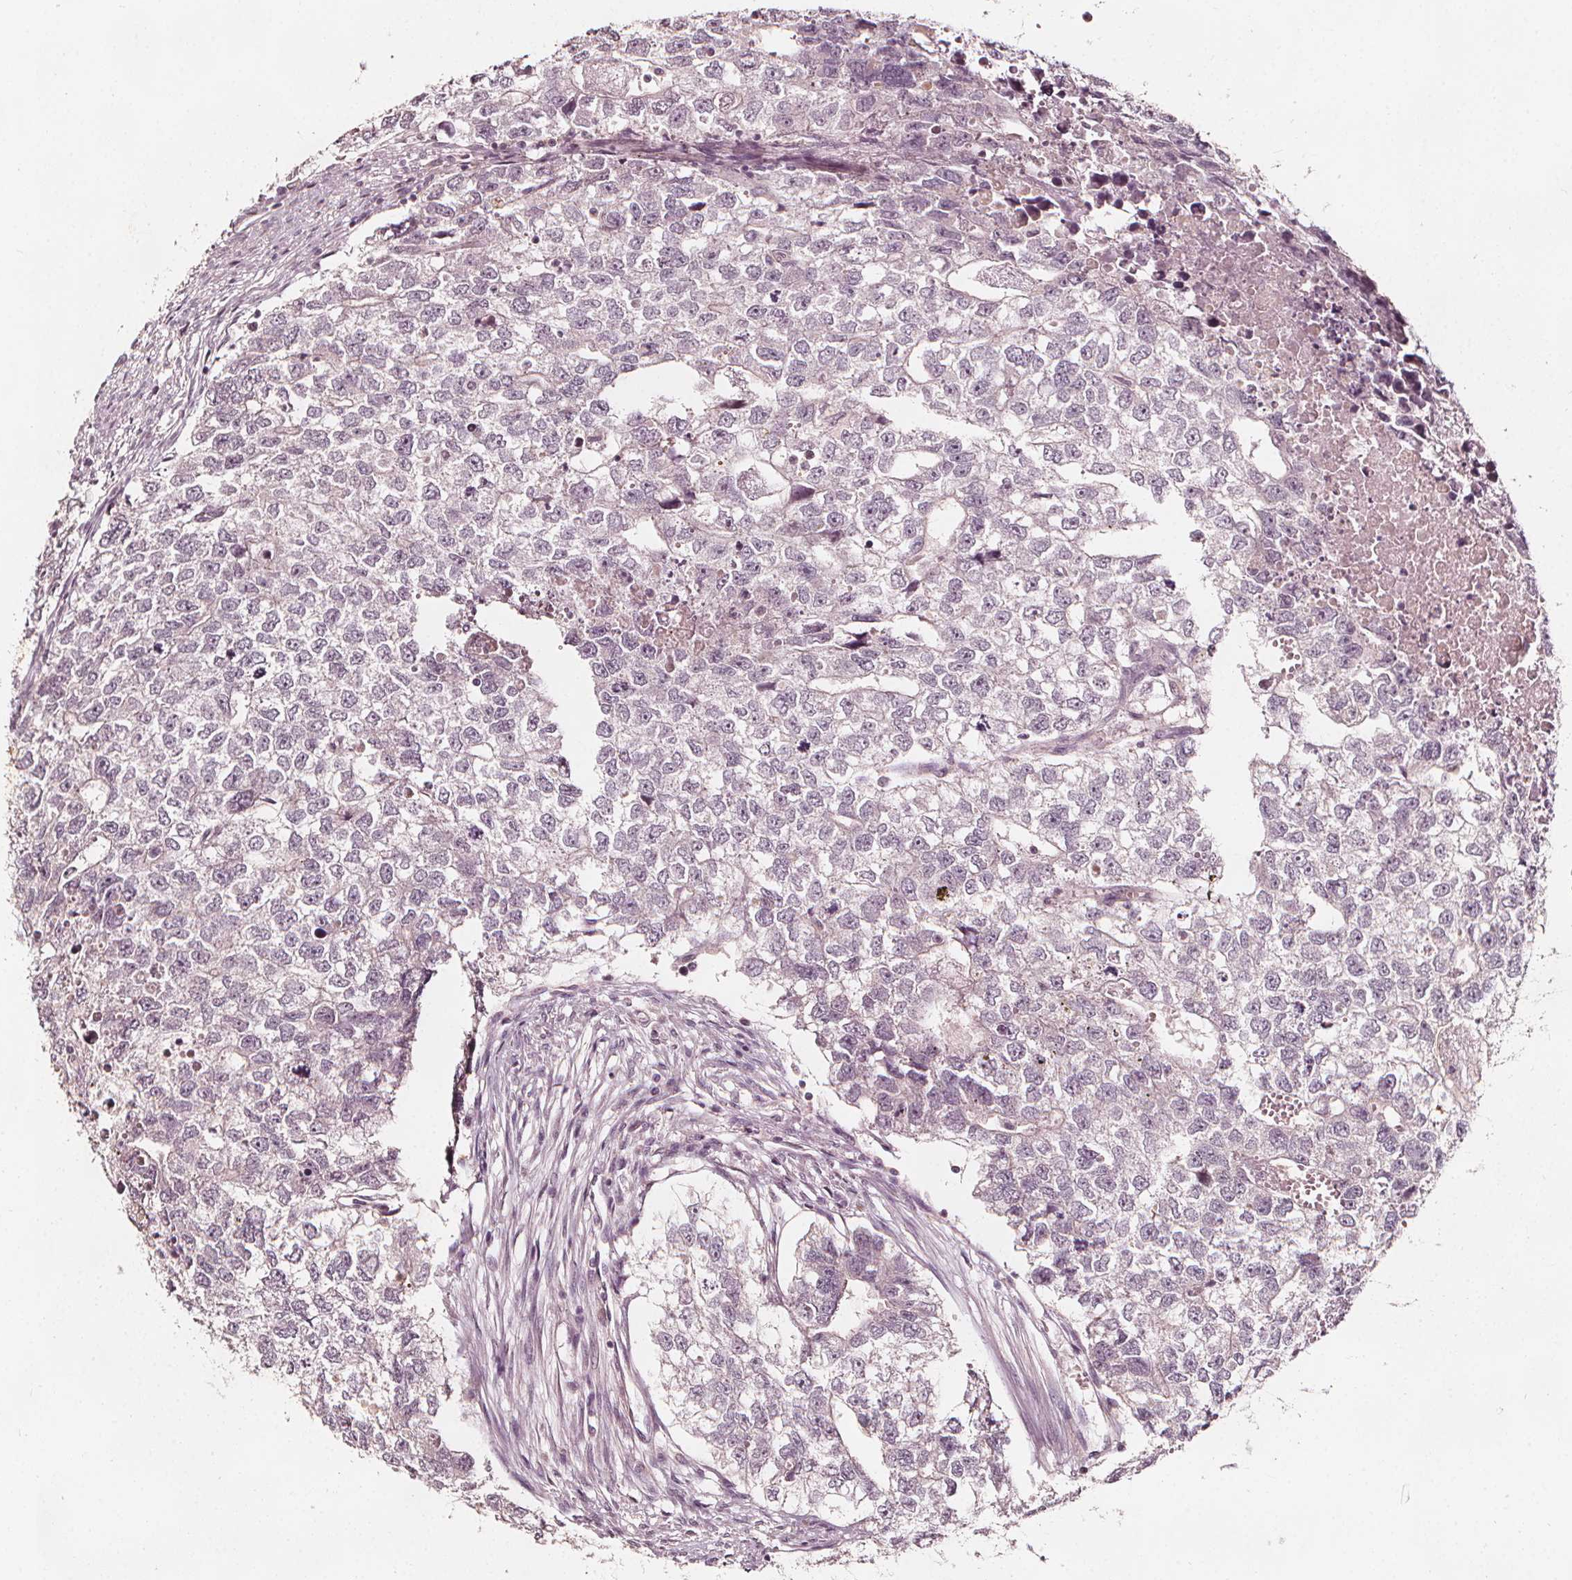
{"staining": {"intensity": "negative", "quantity": "none", "location": "none"}, "tissue": "testis cancer", "cell_type": "Tumor cells", "image_type": "cancer", "snomed": [{"axis": "morphology", "description": "Carcinoma, Embryonal, NOS"}, {"axis": "morphology", "description": "Teratoma, malignant, NOS"}, {"axis": "topography", "description": "Testis"}], "caption": "Tumor cells are negative for brown protein staining in testis malignant teratoma.", "gene": "NPC1L1", "patient": {"sex": "male", "age": 44}}